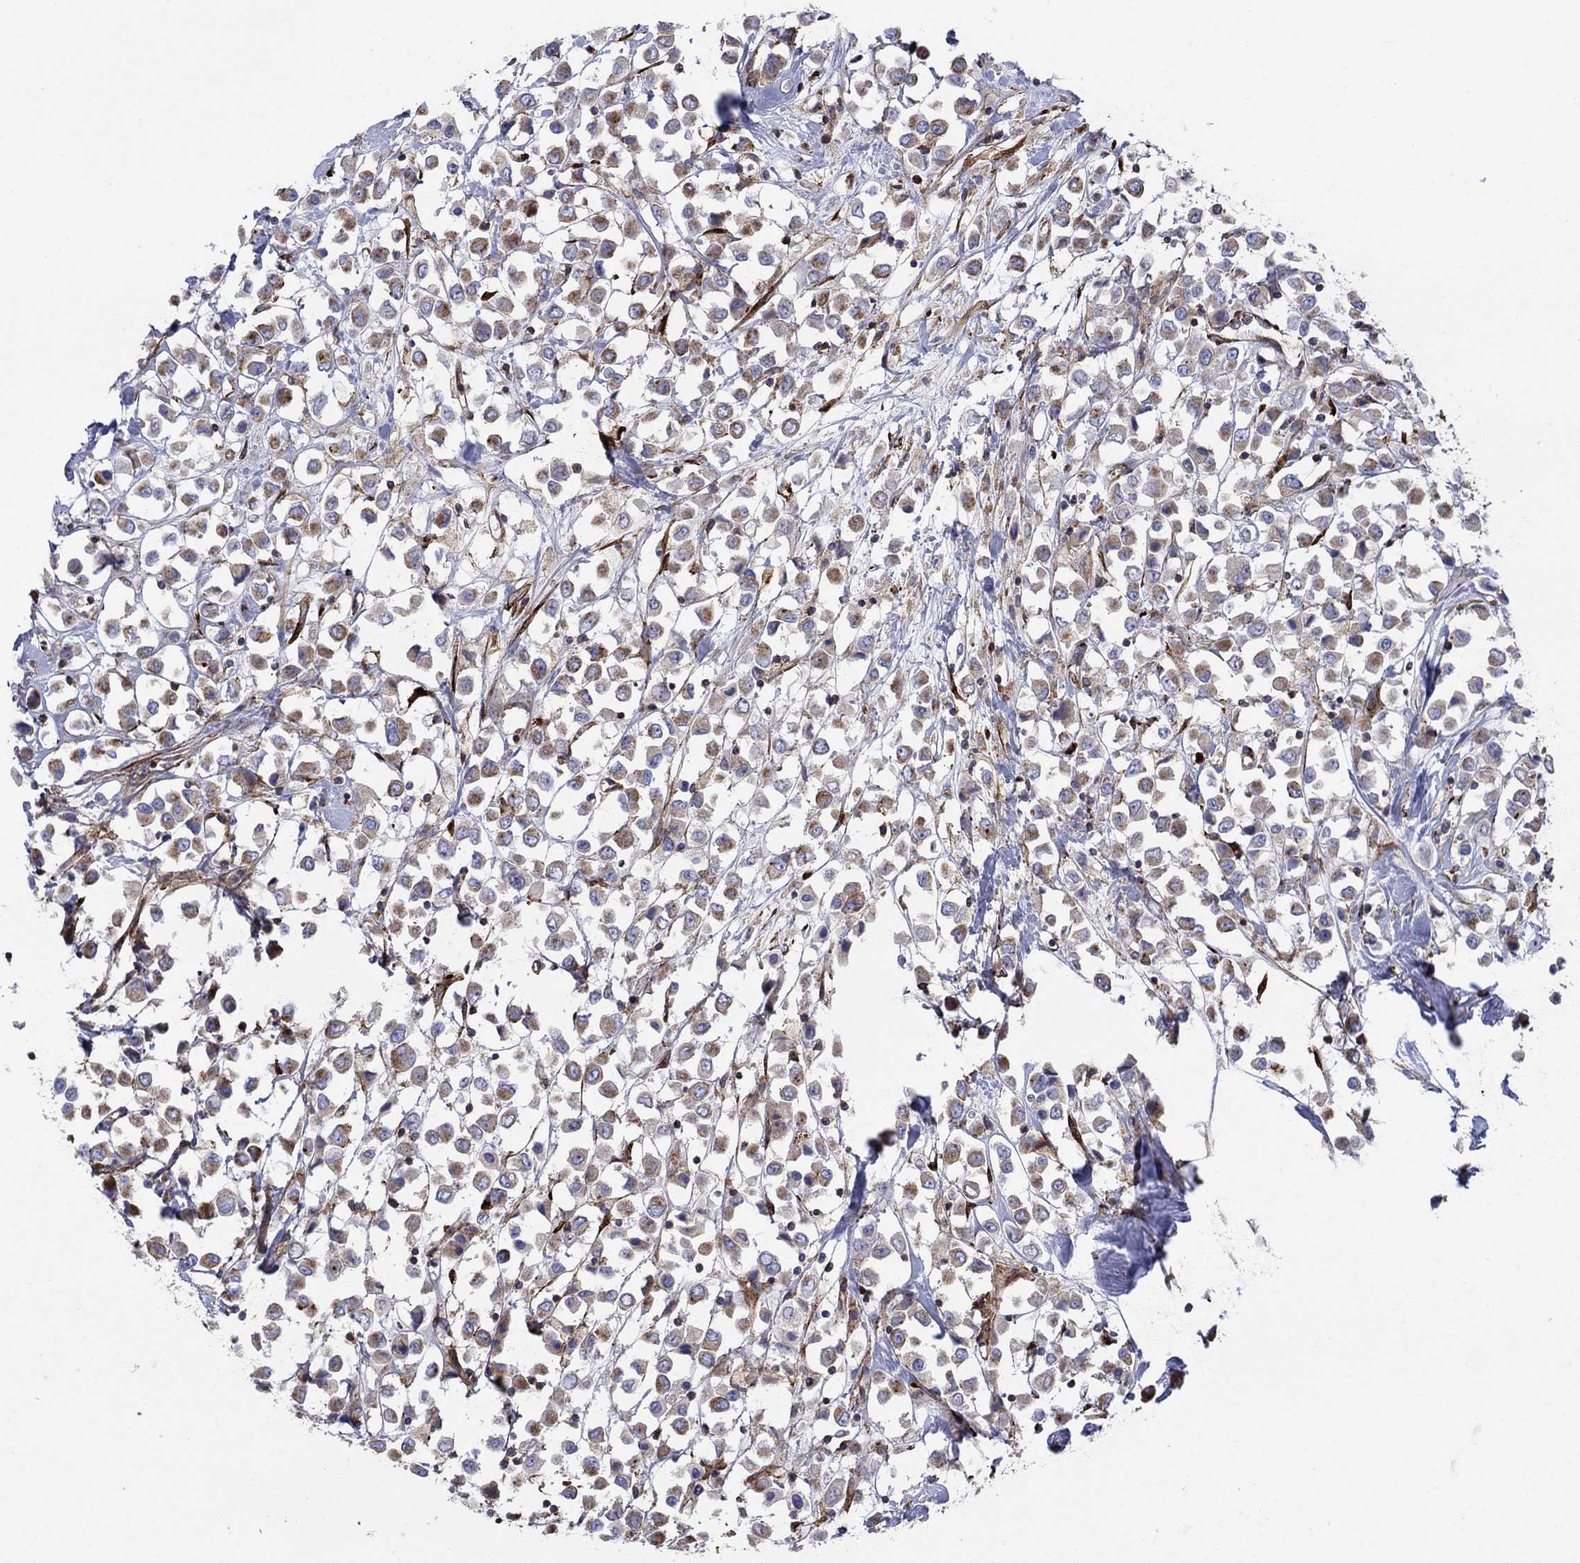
{"staining": {"intensity": "weak", "quantity": "25%-75%", "location": "cytoplasmic/membranous"}, "tissue": "breast cancer", "cell_type": "Tumor cells", "image_type": "cancer", "snomed": [{"axis": "morphology", "description": "Duct carcinoma"}, {"axis": "topography", "description": "Breast"}], "caption": "A histopathology image of intraductal carcinoma (breast) stained for a protein demonstrates weak cytoplasmic/membranous brown staining in tumor cells.", "gene": "PAG1", "patient": {"sex": "female", "age": 61}}